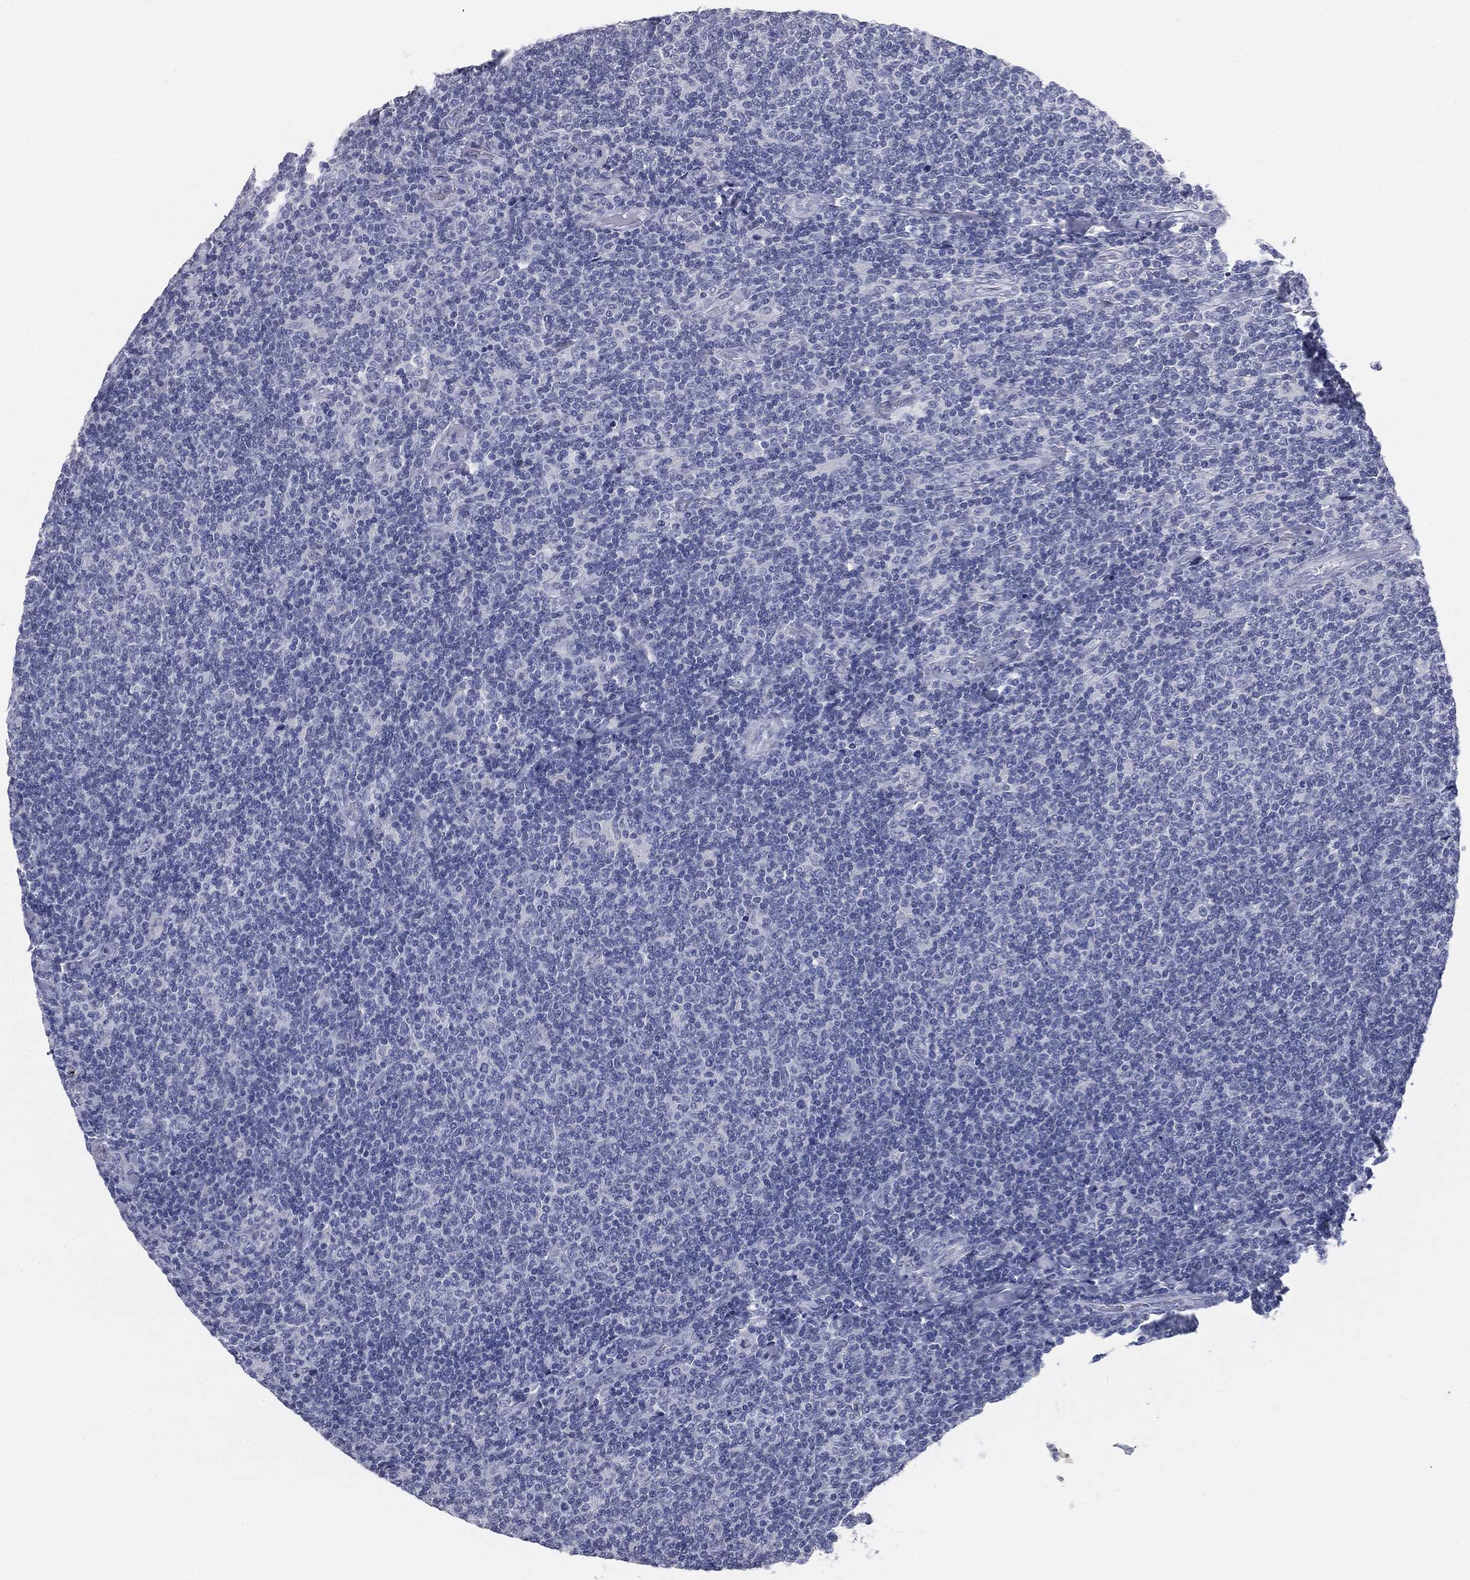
{"staining": {"intensity": "negative", "quantity": "none", "location": "none"}, "tissue": "lymphoma", "cell_type": "Tumor cells", "image_type": "cancer", "snomed": [{"axis": "morphology", "description": "Malignant lymphoma, non-Hodgkin's type, Low grade"}, {"axis": "topography", "description": "Lymph node"}], "caption": "Immunohistochemistry photomicrograph of human low-grade malignant lymphoma, non-Hodgkin's type stained for a protein (brown), which exhibits no positivity in tumor cells.", "gene": "MUC5AC", "patient": {"sex": "male", "age": 52}}